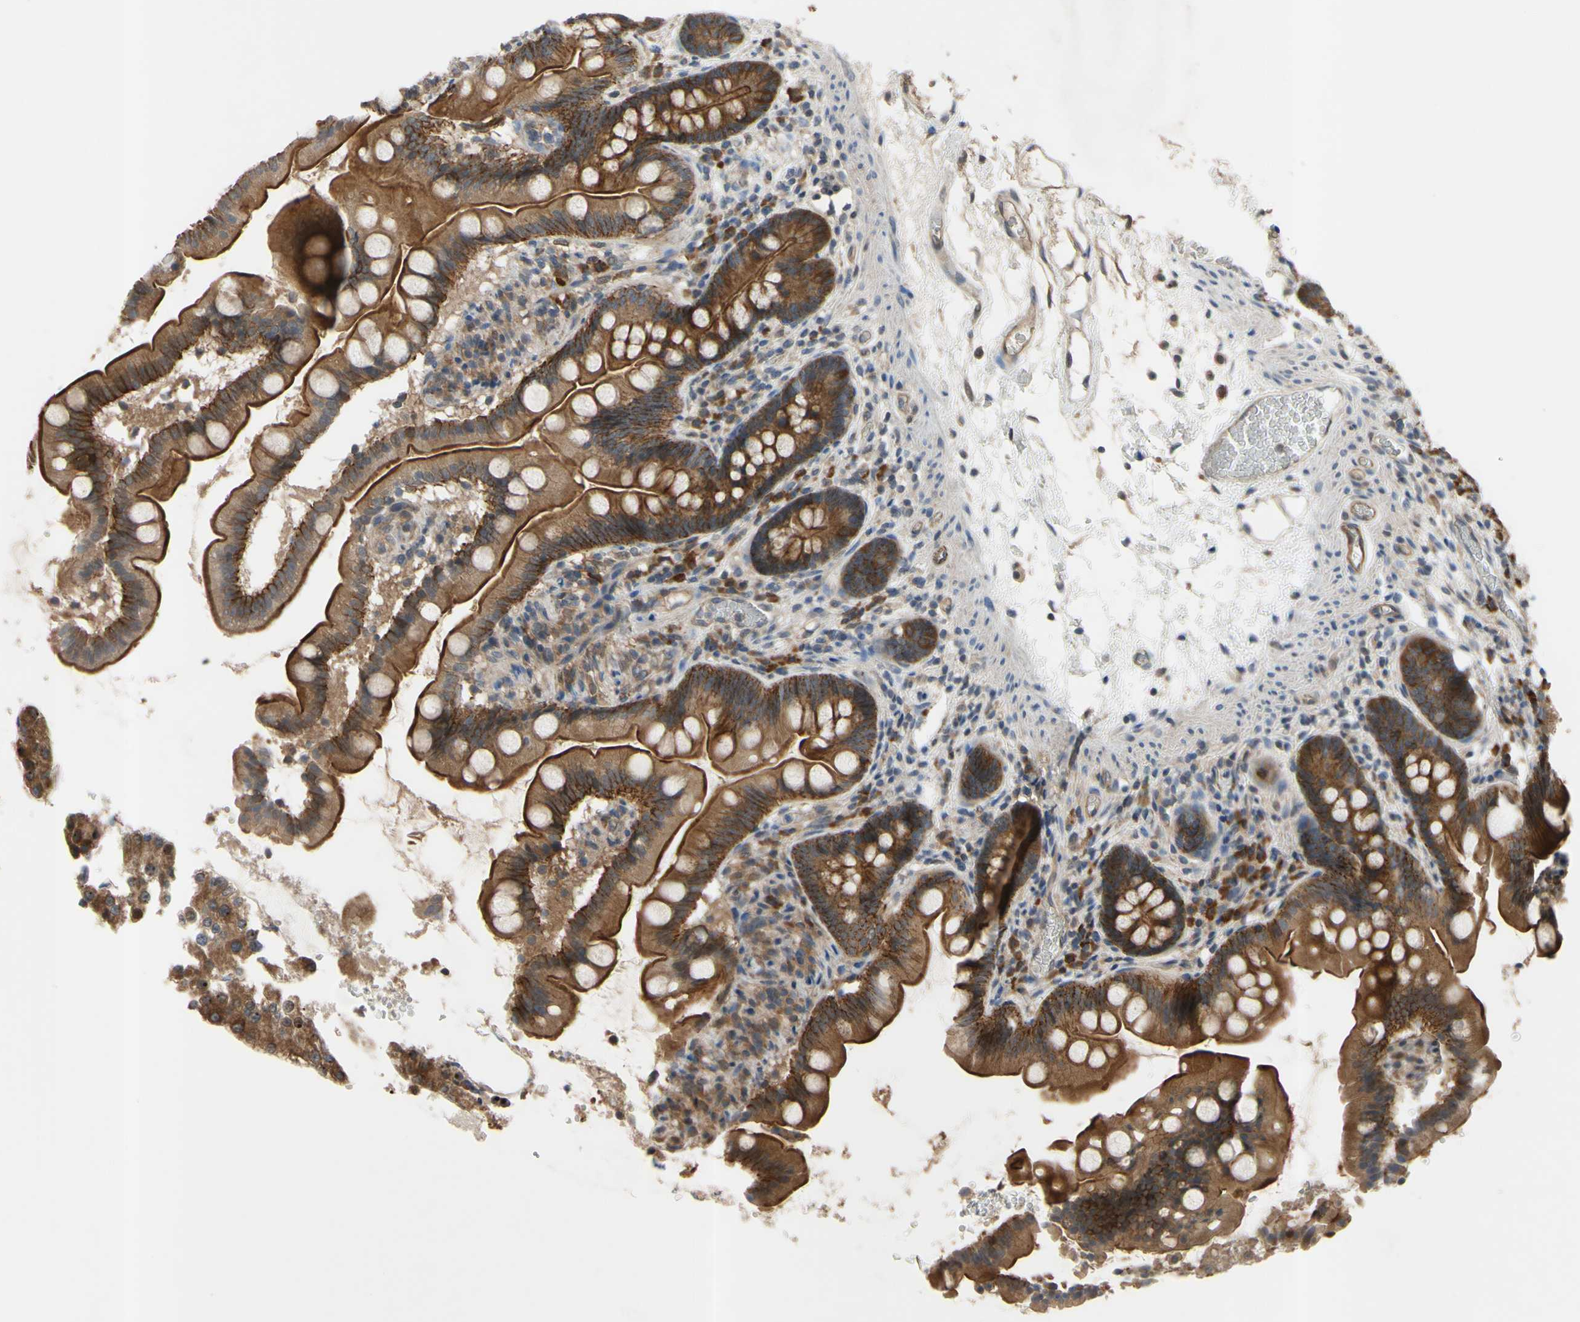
{"staining": {"intensity": "strong", "quantity": ">75%", "location": "cytoplasmic/membranous"}, "tissue": "small intestine", "cell_type": "Glandular cells", "image_type": "normal", "snomed": [{"axis": "morphology", "description": "Normal tissue, NOS"}, {"axis": "topography", "description": "Small intestine"}], "caption": "Immunohistochemical staining of unremarkable small intestine shows >75% levels of strong cytoplasmic/membranous protein staining in approximately >75% of glandular cells. The staining was performed using DAB (3,3'-diaminobenzidine) to visualize the protein expression in brown, while the nuclei were stained in blue with hematoxylin (Magnification: 20x).", "gene": "XIAP", "patient": {"sex": "female", "age": 56}}